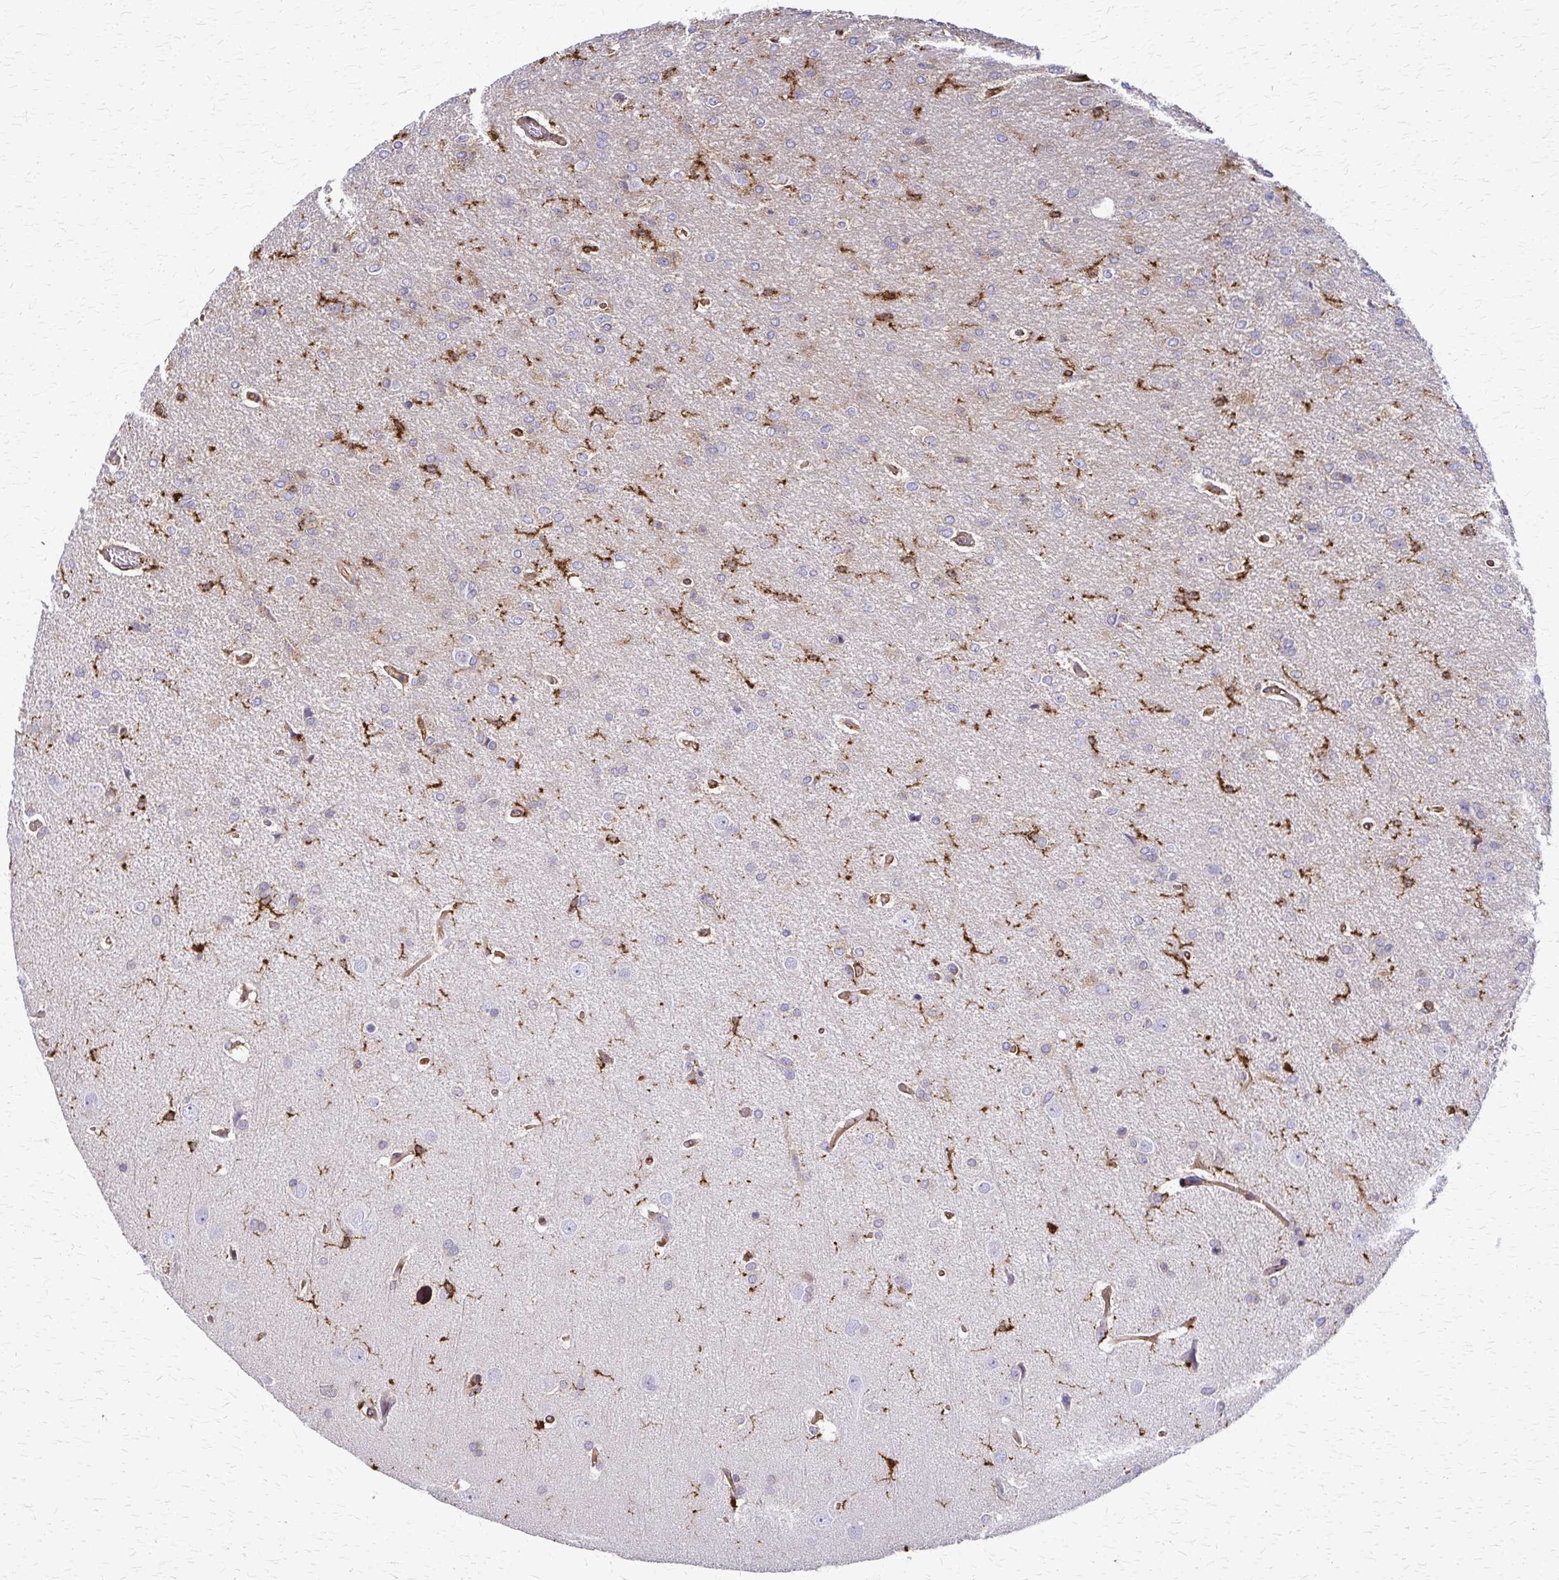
{"staining": {"intensity": "moderate", "quantity": "<25%", "location": "cytoplasmic/membranous"}, "tissue": "glioma", "cell_type": "Tumor cells", "image_type": "cancer", "snomed": [{"axis": "morphology", "description": "Glioma, malignant, Low grade"}, {"axis": "topography", "description": "Brain"}], "caption": "The immunohistochemical stain highlights moderate cytoplasmic/membranous expression in tumor cells of low-grade glioma (malignant) tissue. (DAB = brown stain, brightfield microscopy at high magnification).", "gene": "WASF2", "patient": {"sex": "male", "age": 26}}